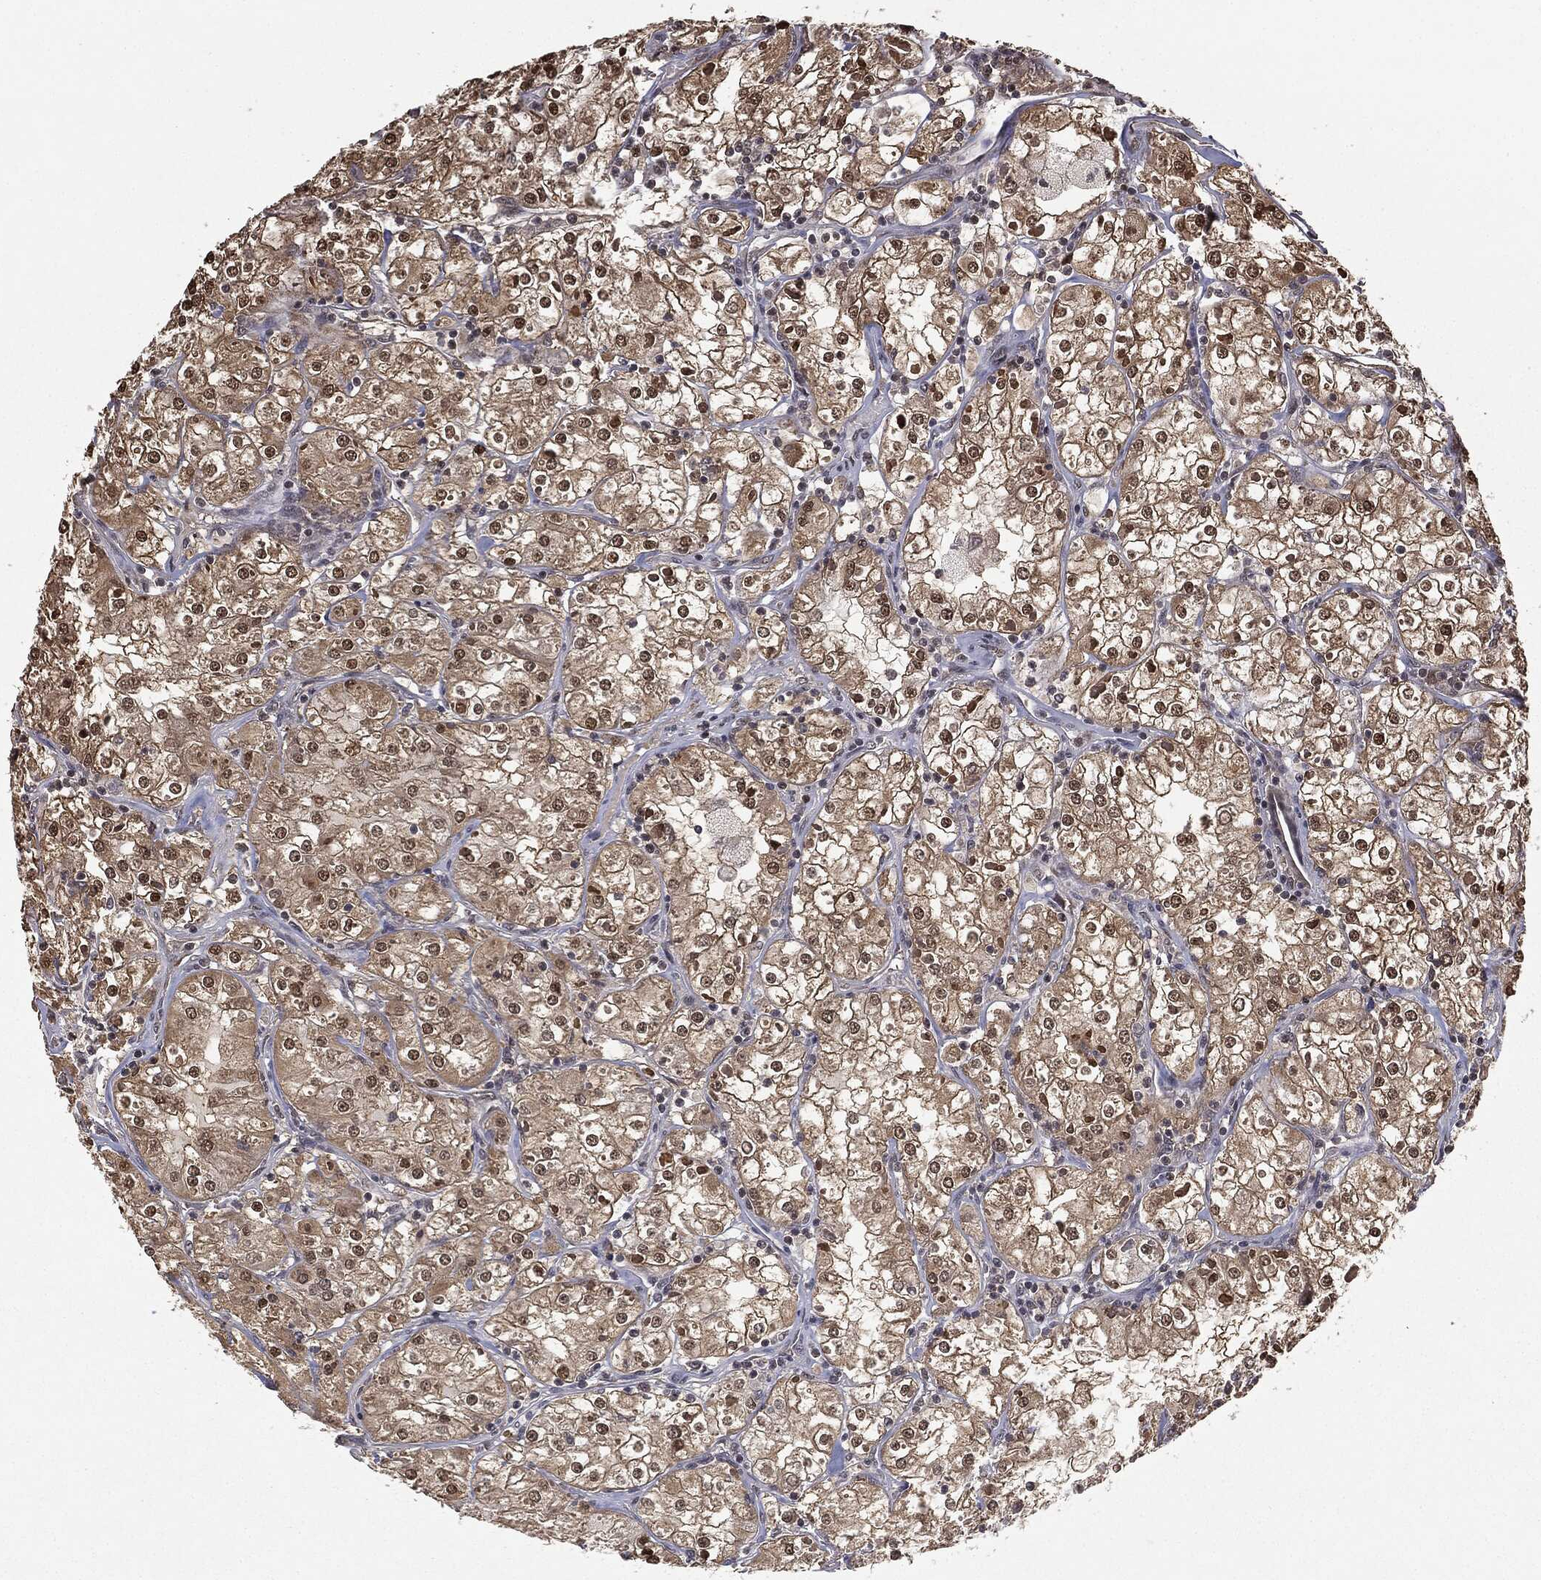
{"staining": {"intensity": "strong", "quantity": ">75%", "location": "cytoplasmic/membranous,nuclear"}, "tissue": "renal cancer", "cell_type": "Tumor cells", "image_type": "cancer", "snomed": [{"axis": "morphology", "description": "Adenocarcinoma, NOS"}, {"axis": "topography", "description": "Kidney"}], "caption": "A photomicrograph of human renal adenocarcinoma stained for a protein displays strong cytoplasmic/membranous and nuclear brown staining in tumor cells.", "gene": "ZNHIT6", "patient": {"sex": "male", "age": 77}}